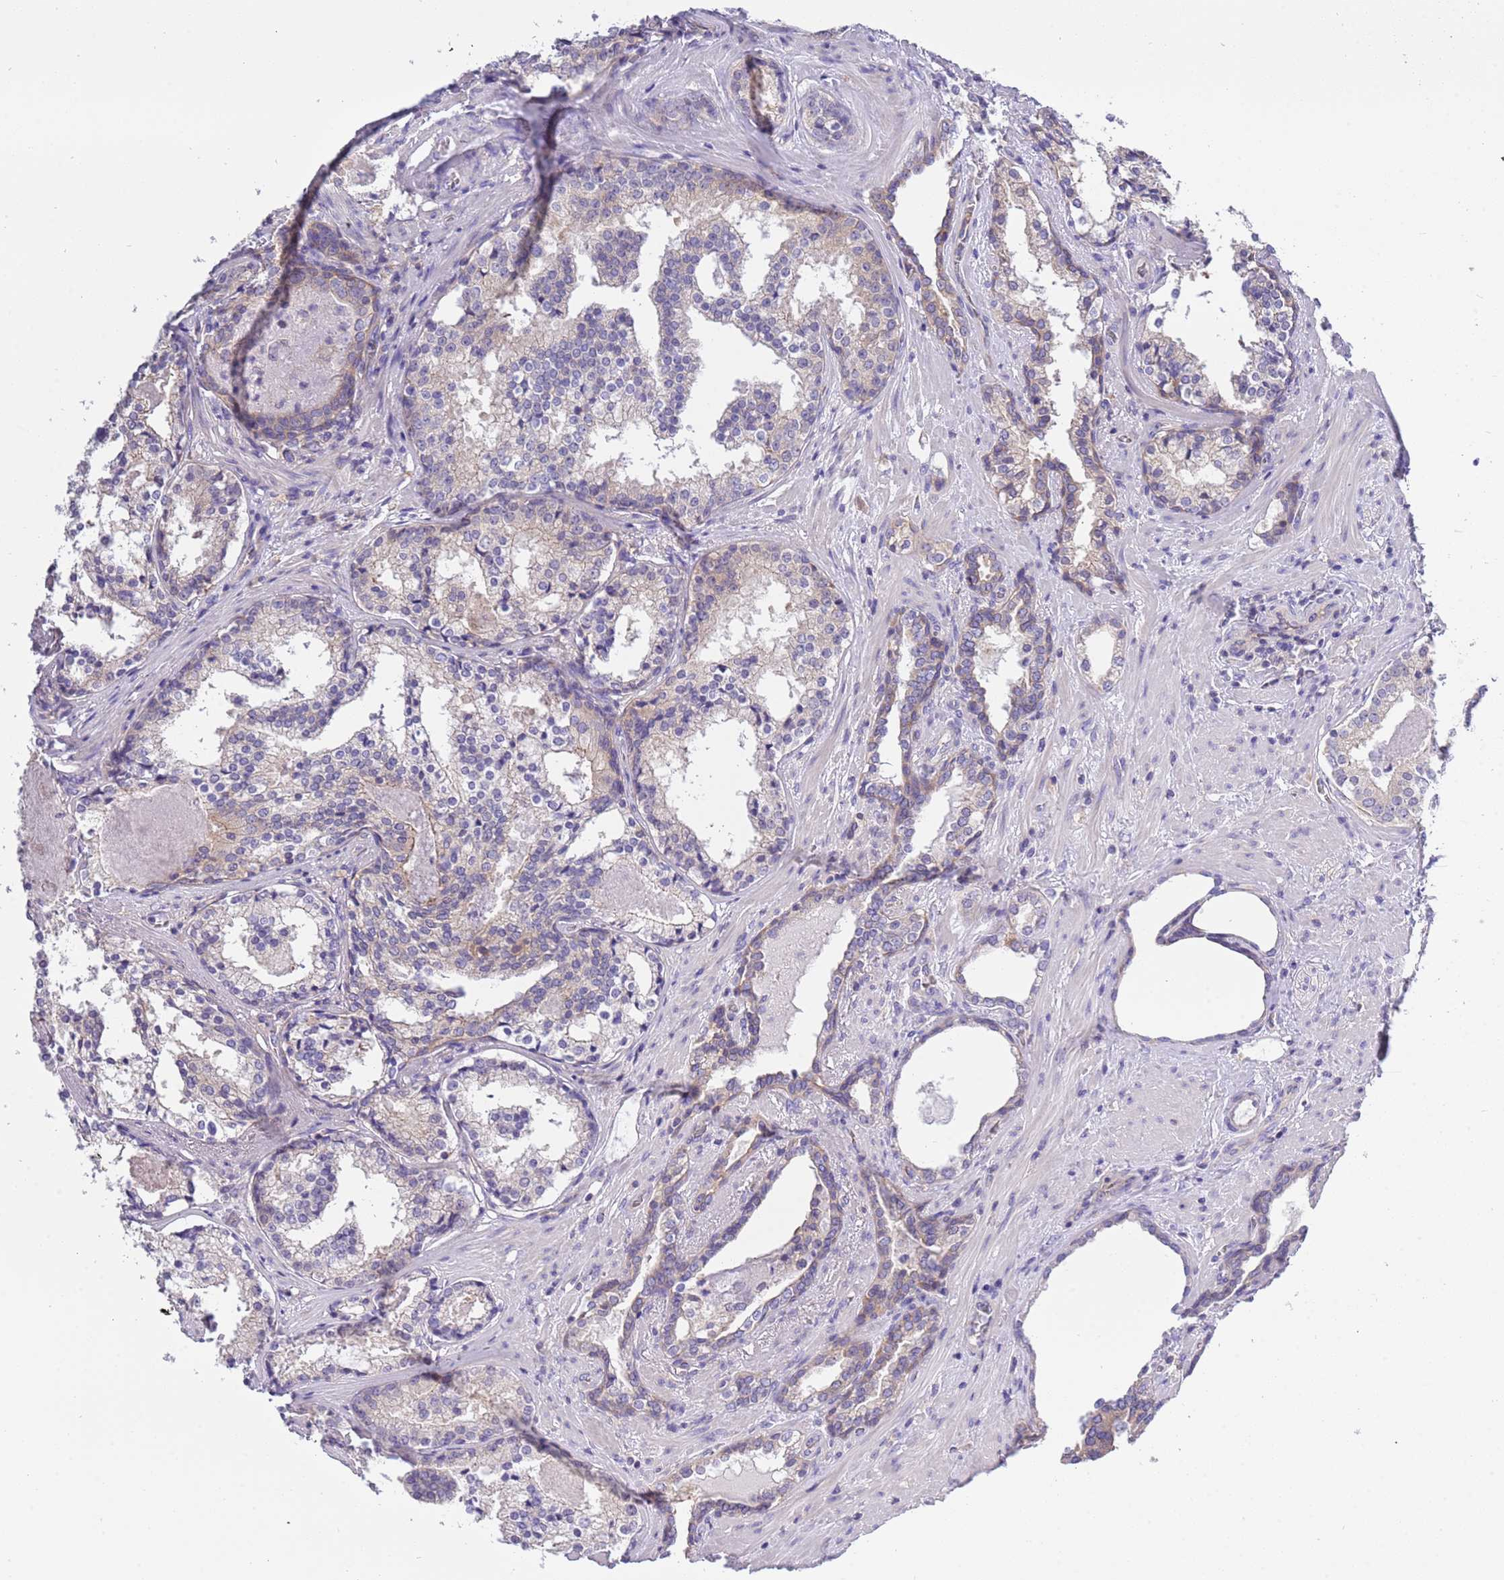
{"staining": {"intensity": "weak", "quantity": "<25%", "location": "cytoplasmic/membranous"}, "tissue": "prostate cancer", "cell_type": "Tumor cells", "image_type": "cancer", "snomed": [{"axis": "morphology", "description": "Adenocarcinoma, High grade"}, {"axis": "topography", "description": "Prostate"}], "caption": "This is a histopathology image of IHC staining of prostate adenocarcinoma (high-grade), which shows no staining in tumor cells.", "gene": "STIP1", "patient": {"sex": "male", "age": 58}}